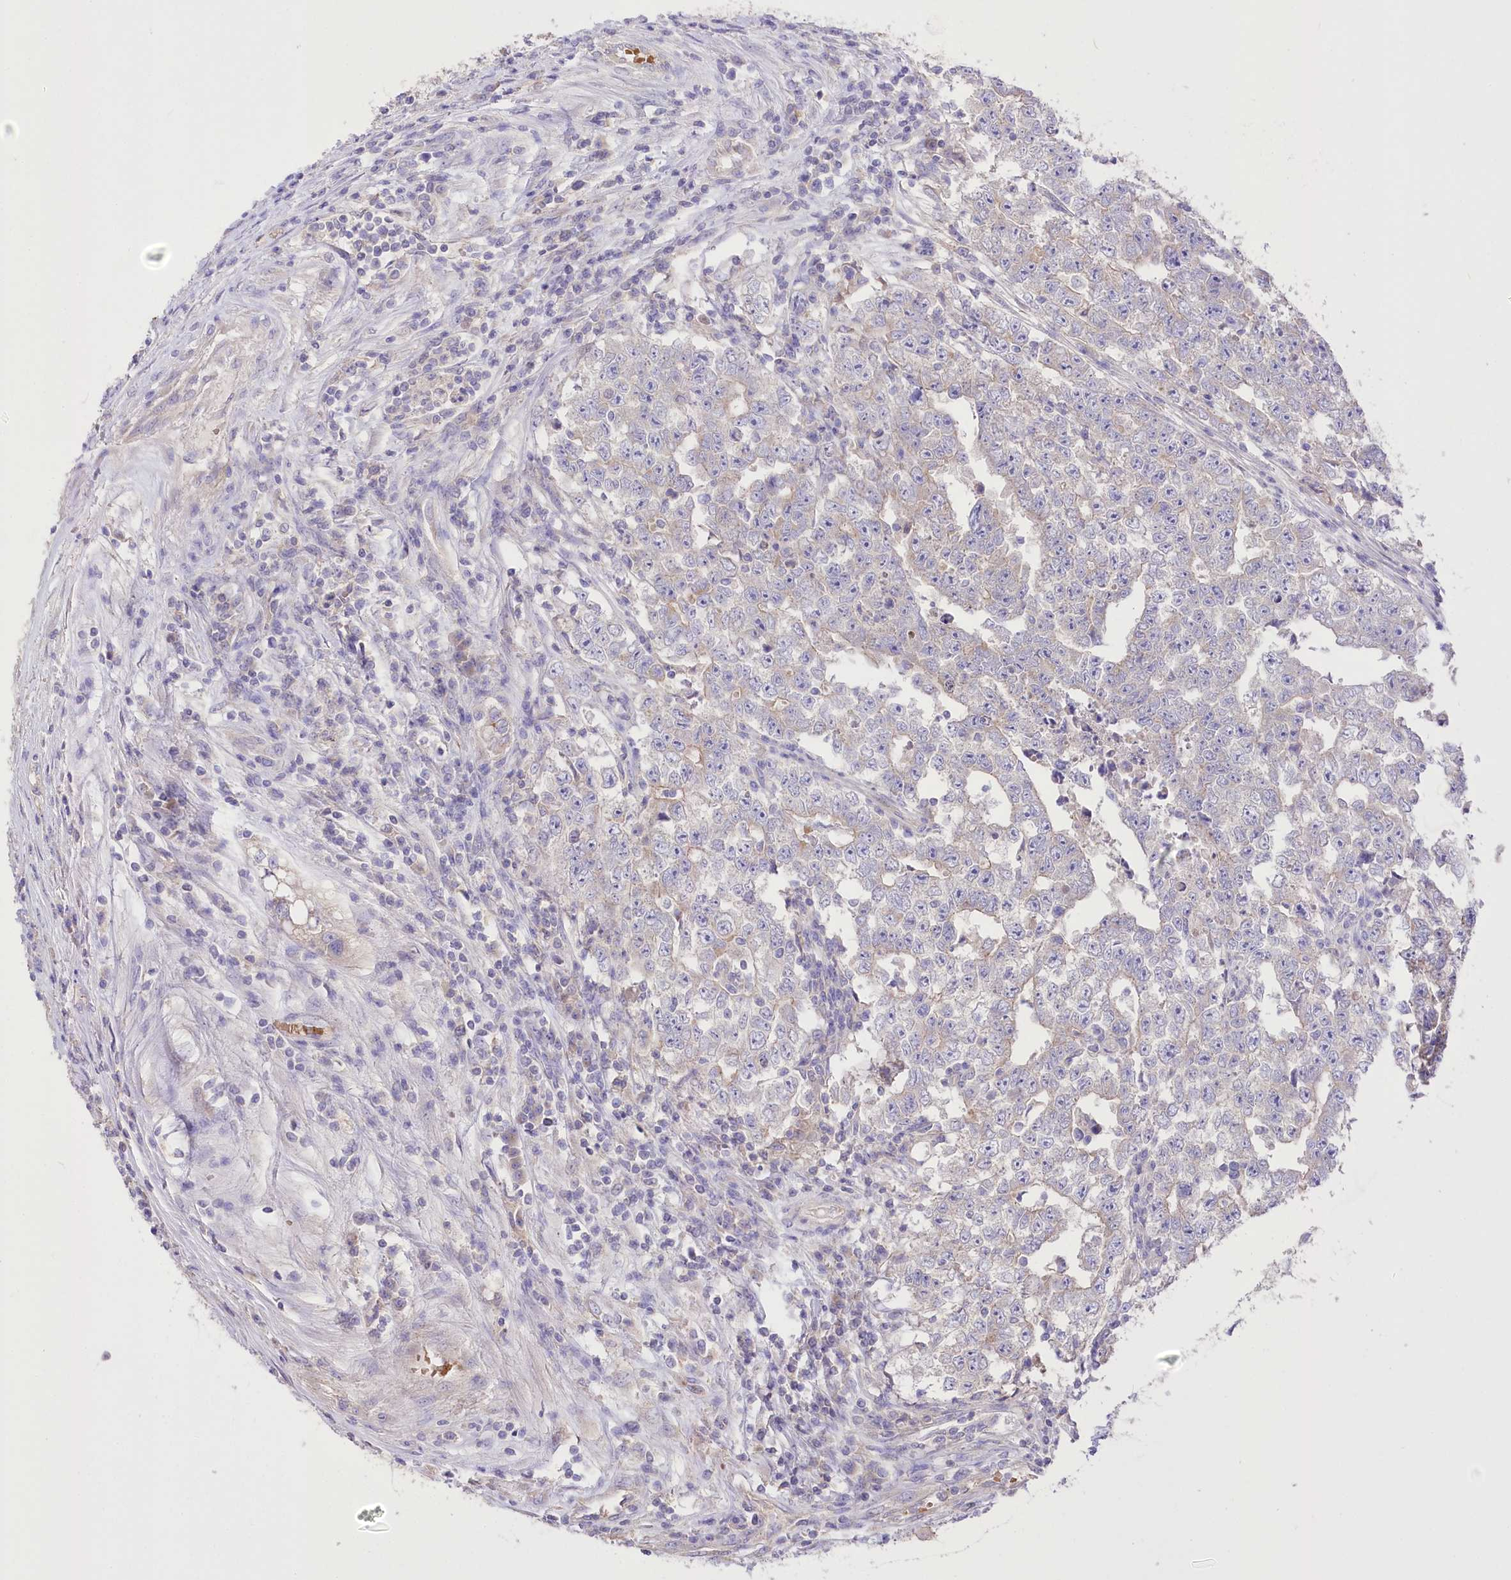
{"staining": {"intensity": "negative", "quantity": "none", "location": "none"}, "tissue": "testis cancer", "cell_type": "Tumor cells", "image_type": "cancer", "snomed": [{"axis": "morphology", "description": "Carcinoma, Embryonal, NOS"}, {"axis": "topography", "description": "Testis"}], "caption": "DAB (3,3'-diaminobenzidine) immunohistochemical staining of testis cancer (embryonal carcinoma) exhibits no significant positivity in tumor cells. Brightfield microscopy of immunohistochemistry (IHC) stained with DAB (3,3'-diaminobenzidine) (brown) and hematoxylin (blue), captured at high magnification.", "gene": "PRSS53", "patient": {"sex": "male", "age": 25}}